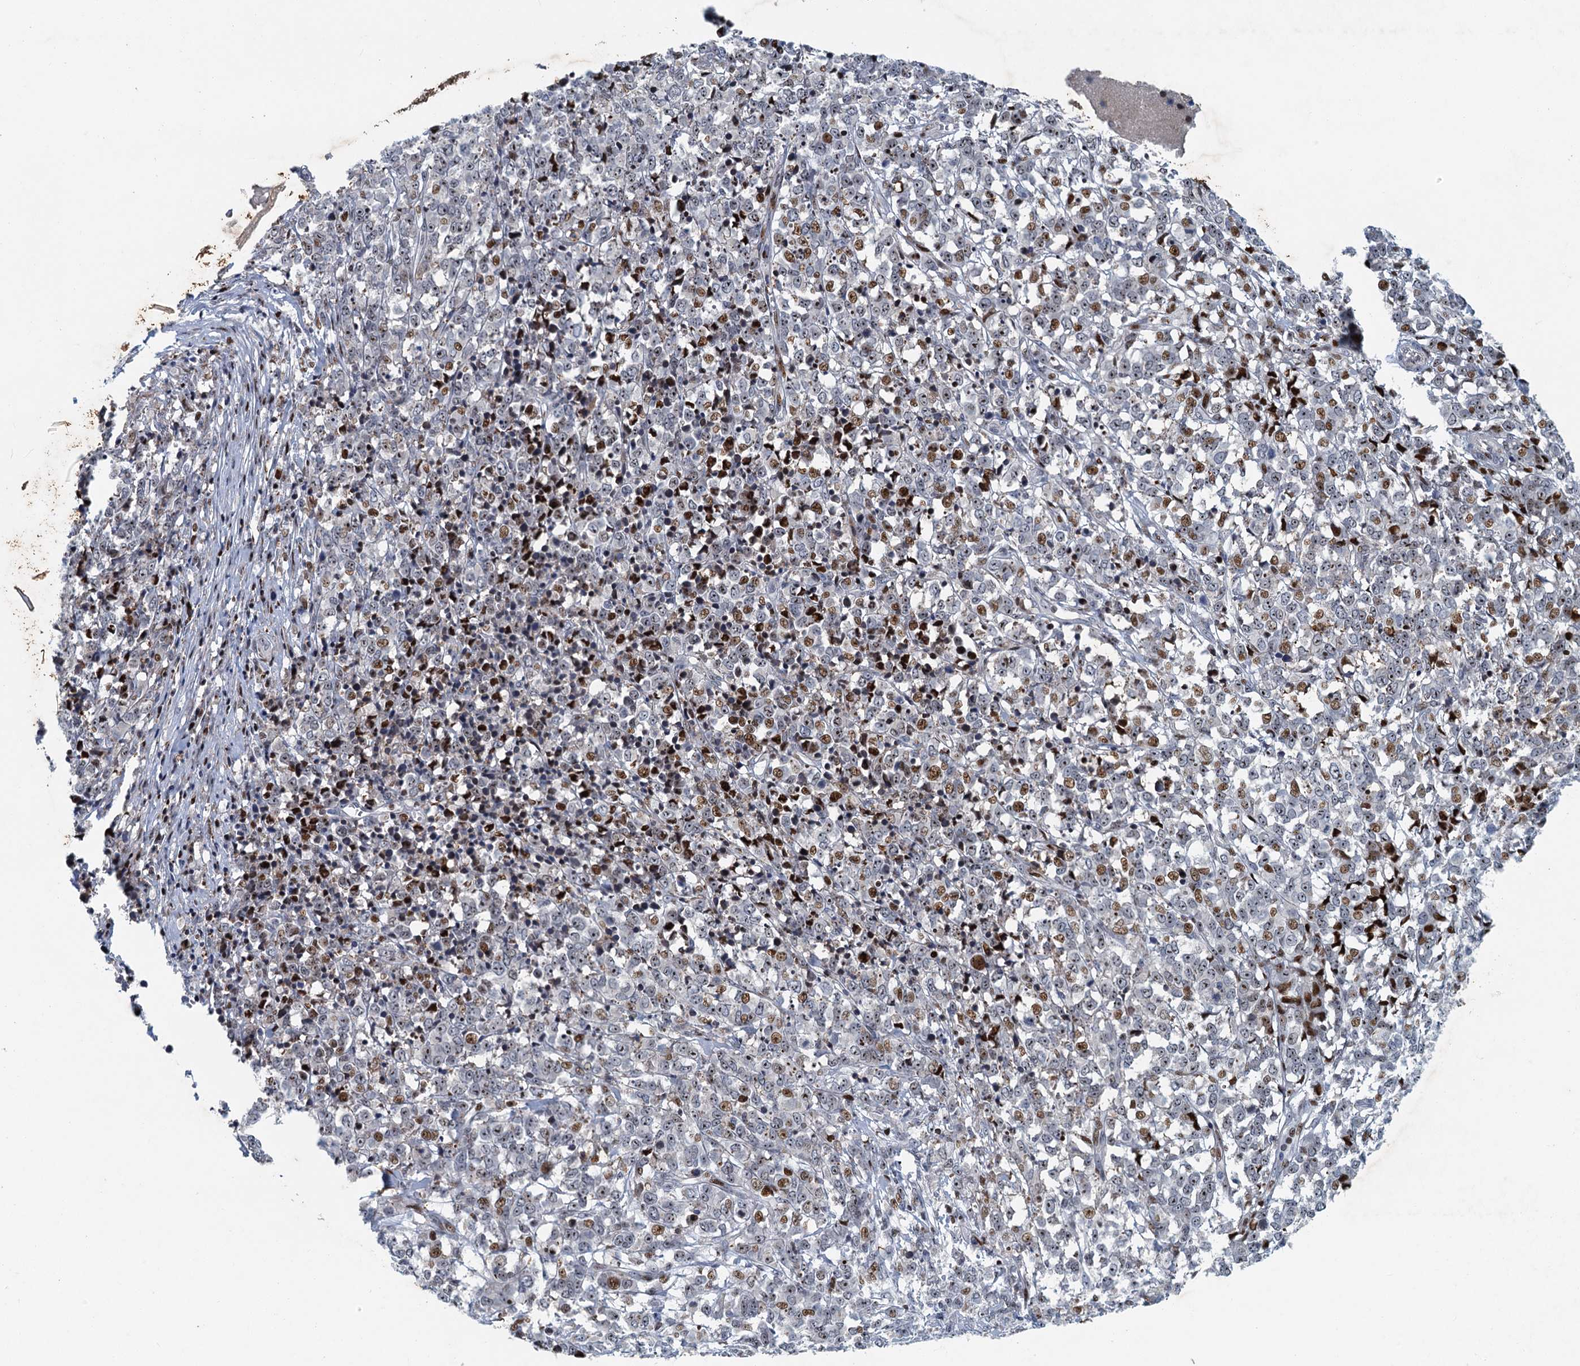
{"staining": {"intensity": "moderate", "quantity": "<25%", "location": "nuclear"}, "tissue": "melanoma", "cell_type": "Tumor cells", "image_type": "cancer", "snomed": [{"axis": "morphology", "description": "Malignant melanoma, NOS"}, {"axis": "topography", "description": "Skin"}], "caption": "Malignant melanoma stained with immunohistochemistry (IHC) exhibits moderate nuclear positivity in approximately <25% of tumor cells.", "gene": "ANKRD13D", "patient": {"sex": "female", "age": 72}}